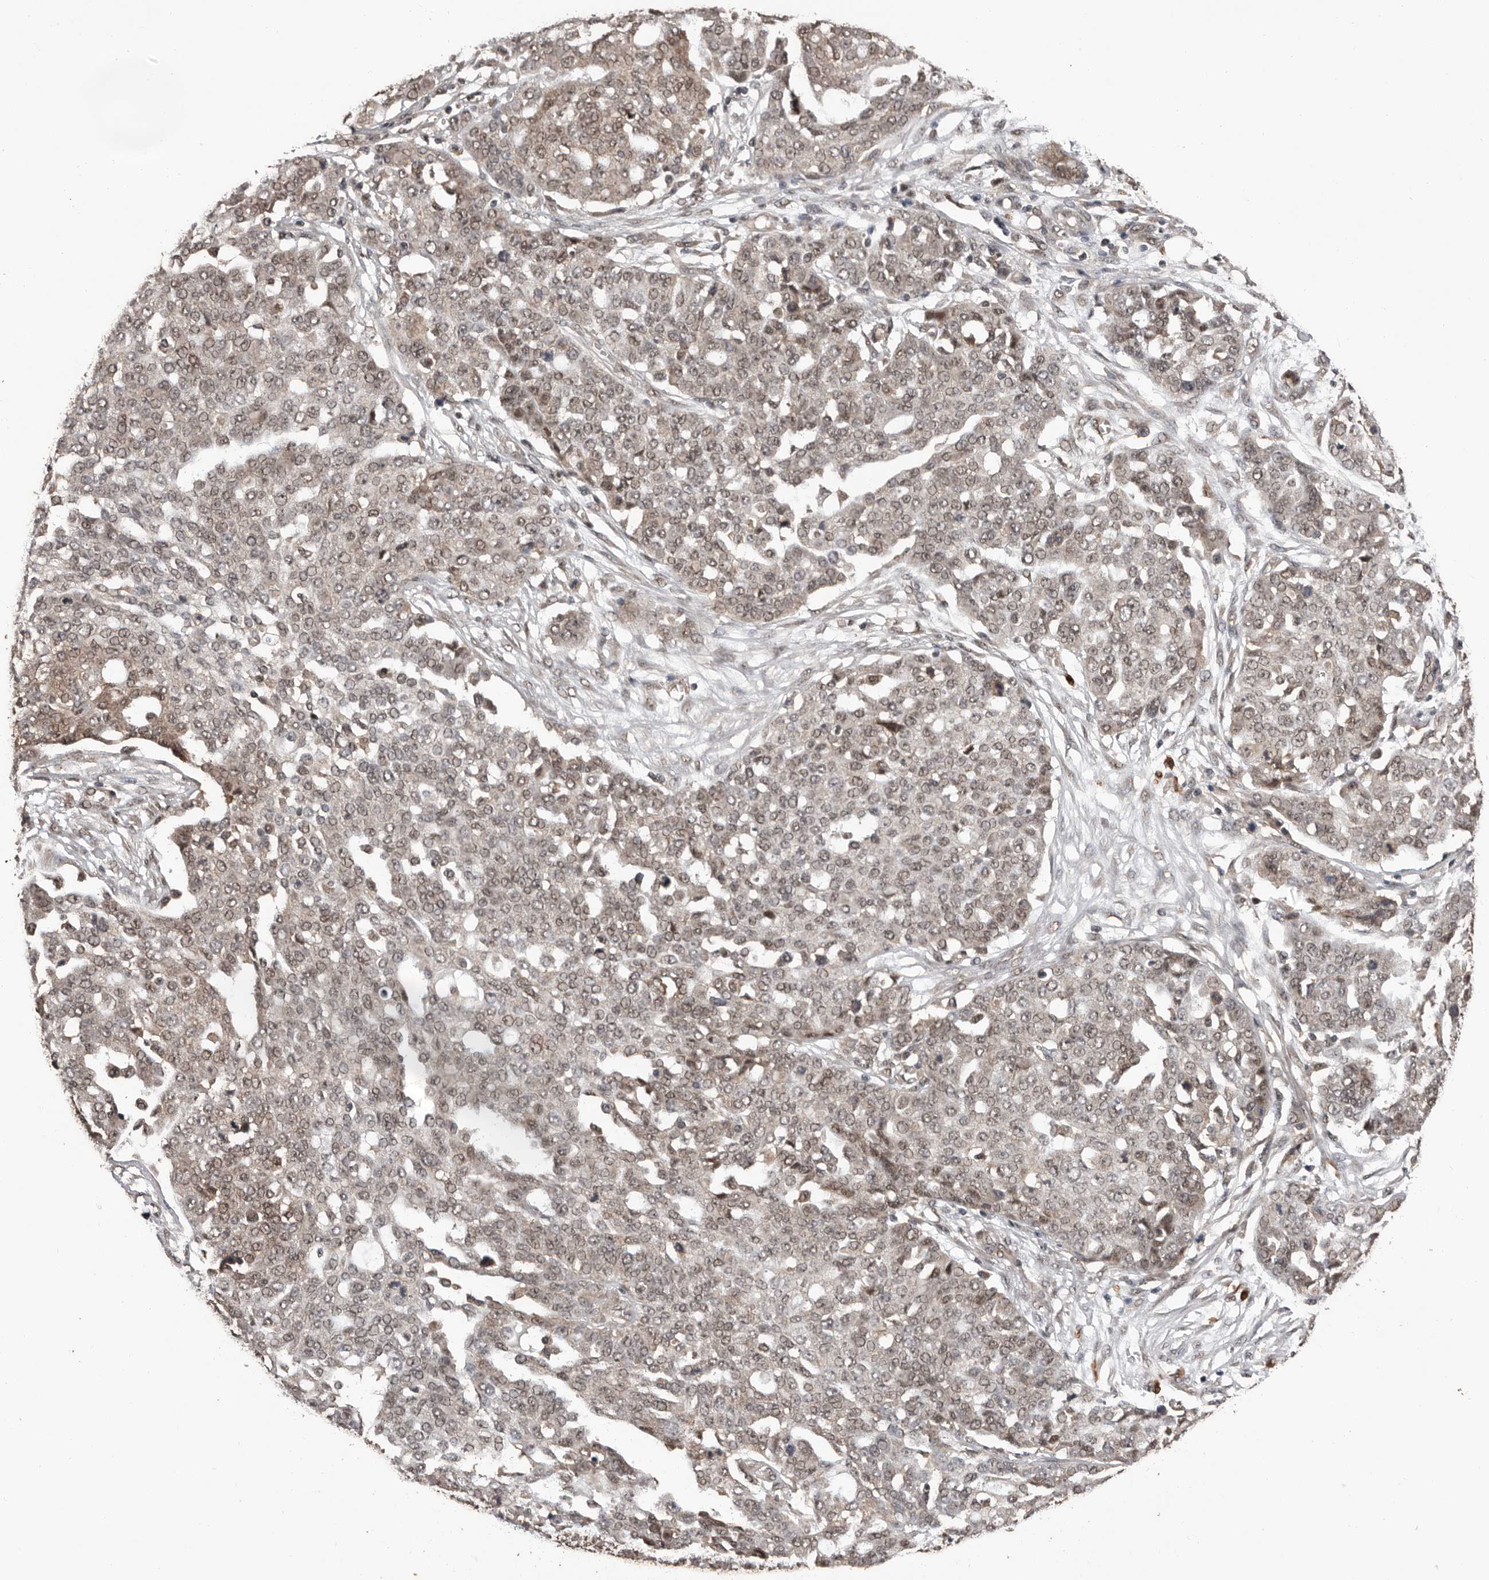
{"staining": {"intensity": "weak", "quantity": "25%-75%", "location": "cytoplasmic/membranous,nuclear"}, "tissue": "ovarian cancer", "cell_type": "Tumor cells", "image_type": "cancer", "snomed": [{"axis": "morphology", "description": "Cystadenocarcinoma, serous, NOS"}, {"axis": "topography", "description": "Soft tissue"}, {"axis": "topography", "description": "Ovary"}], "caption": "A brown stain highlights weak cytoplasmic/membranous and nuclear positivity of a protein in human ovarian cancer (serous cystadenocarcinoma) tumor cells.", "gene": "VPS37A", "patient": {"sex": "female", "age": 57}}